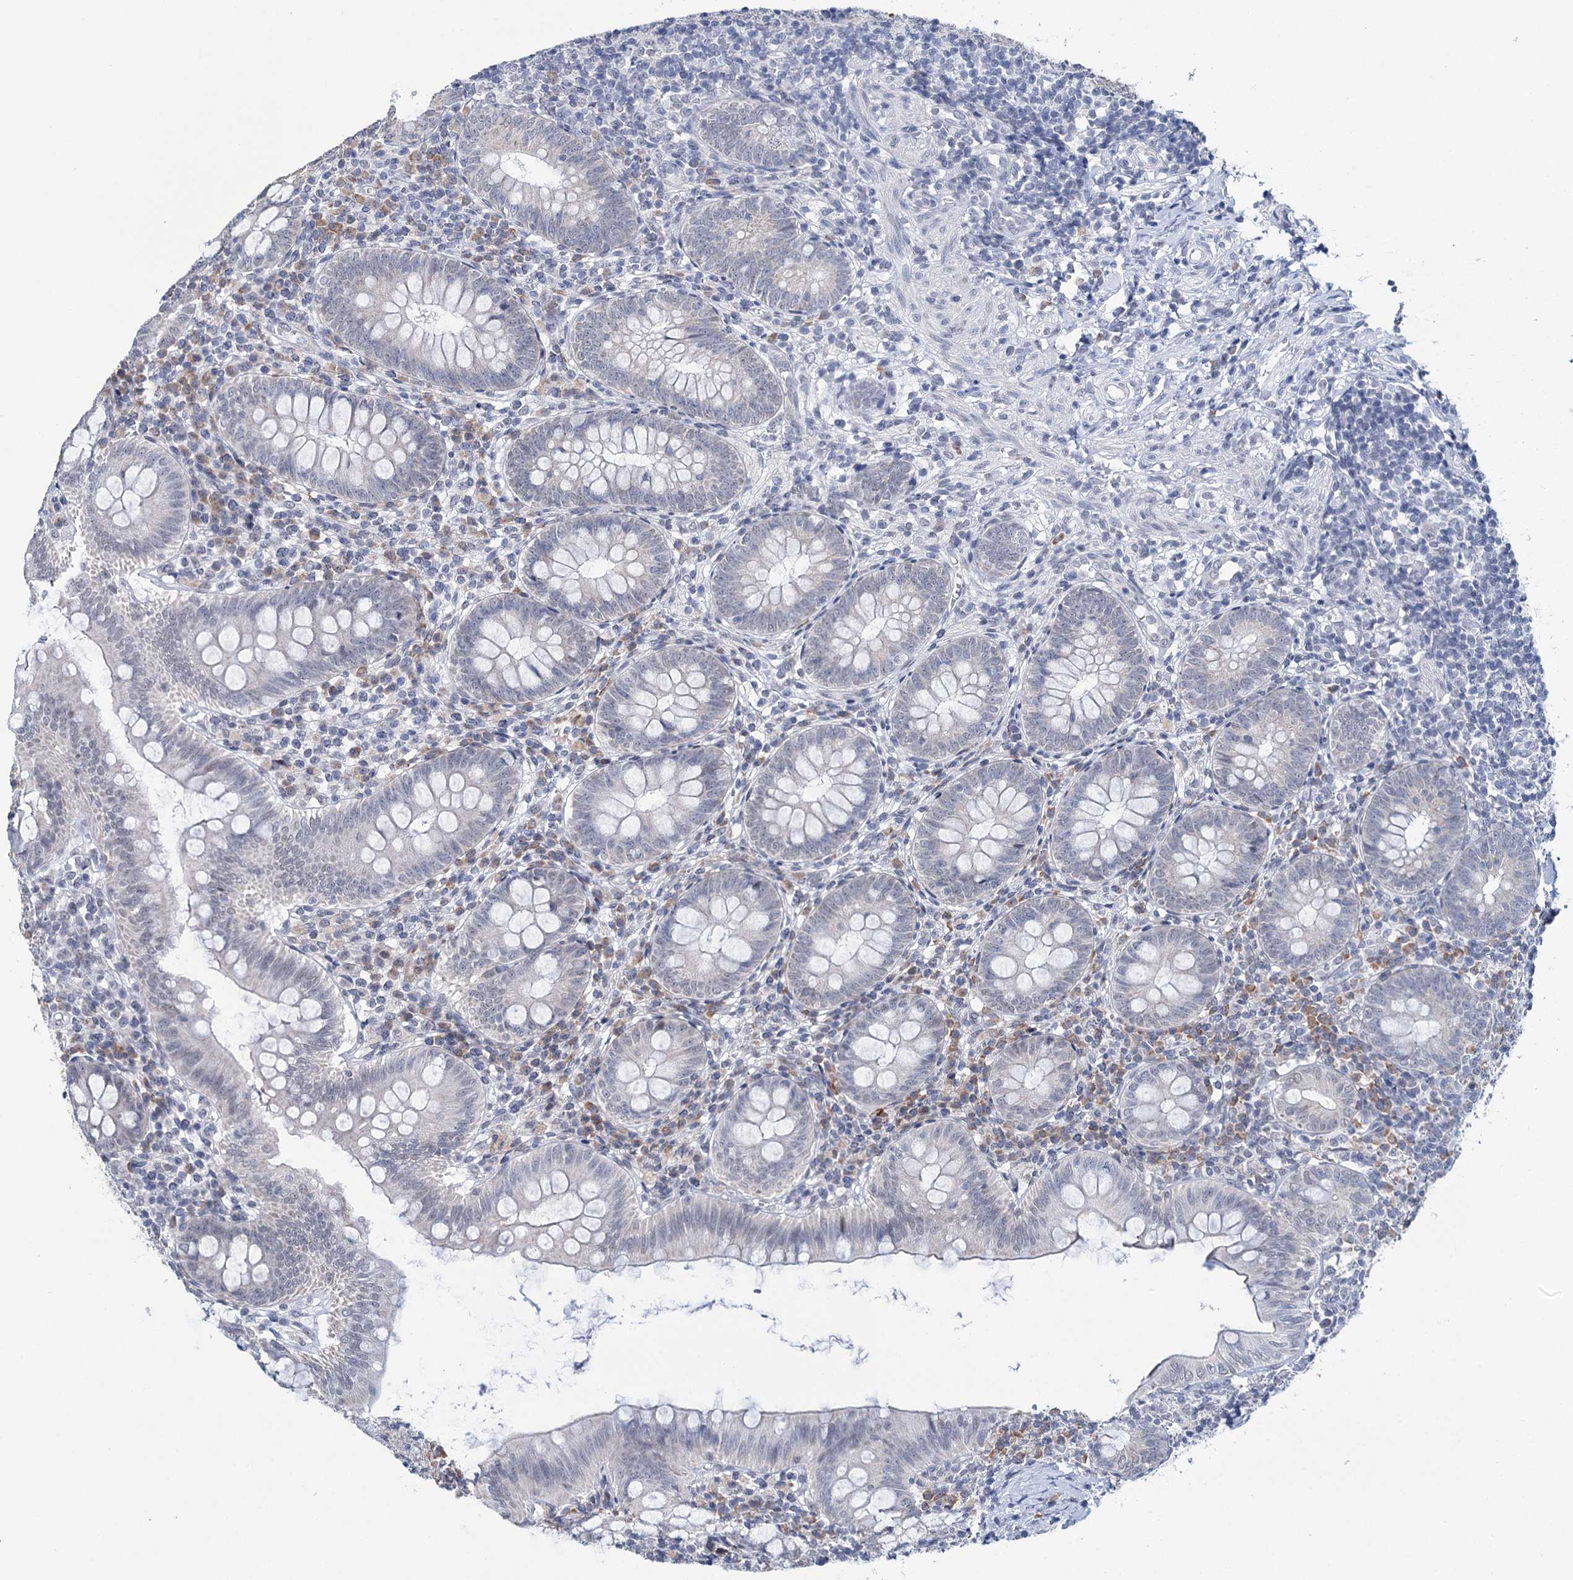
{"staining": {"intensity": "negative", "quantity": "none", "location": "none"}, "tissue": "appendix", "cell_type": "Glandular cells", "image_type": "normal", "snomed": [{"axis": "morphology", "description": "Normal tissue, NOS"}, {"axis": "topography", "description": "Appendix"}], "caption": "Immunohistochemistry micrograph of normal appendix stained for a protein (brown), which demonstrates no expression in glandular cells. (Immunohistochemistry (ihc), brightfield microscopy, high magnification).", "gene": "SPATS2", "patient": {"sex": "male", "age": 14}}